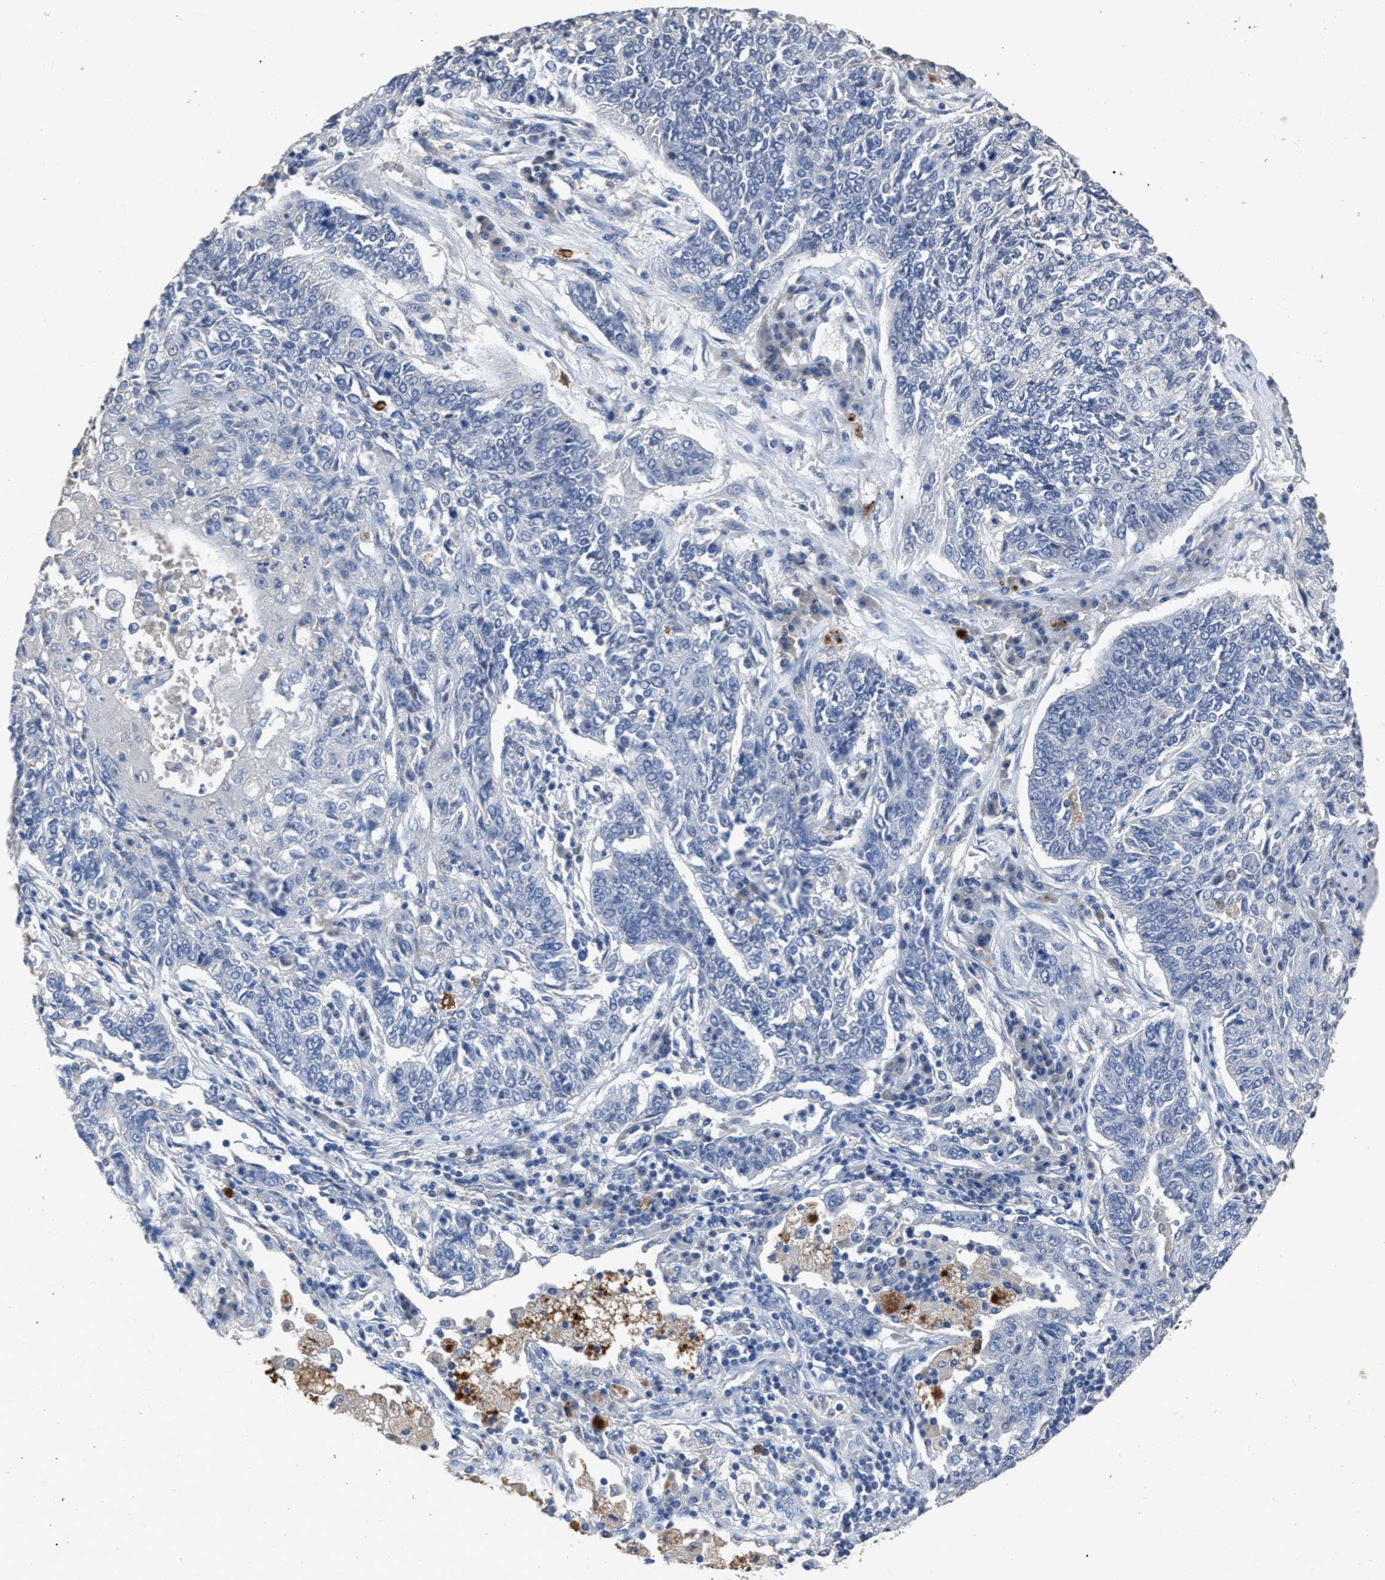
{"staining": {"intensity": "negative", "quantity": "none", "location": "none"}, "tissue": "lung cancer", "cell_type": "Tumor cells", "image_type": "cancer", "snomed": [{"axis": "morphology", "description": "Normal tissue, NOS"}, {"axis": "morphology", "description": "Squamous cell carcinoma, NOS"}, {"axis": "topography", "description": "Cartilage tissue"}, {"axis": "topography", "description": "Bronchus"}, {"axis": "topography", "description": "Lung"}], "caption": "Immunohistochemistry micrograph of neoplastic tissue: human squamous cell carcinoma (lung) stained with DAB displays no significant protein positivity in tumor cells.", "gene": "HABP2", "patient": {"sex": "female", "age": 49}}